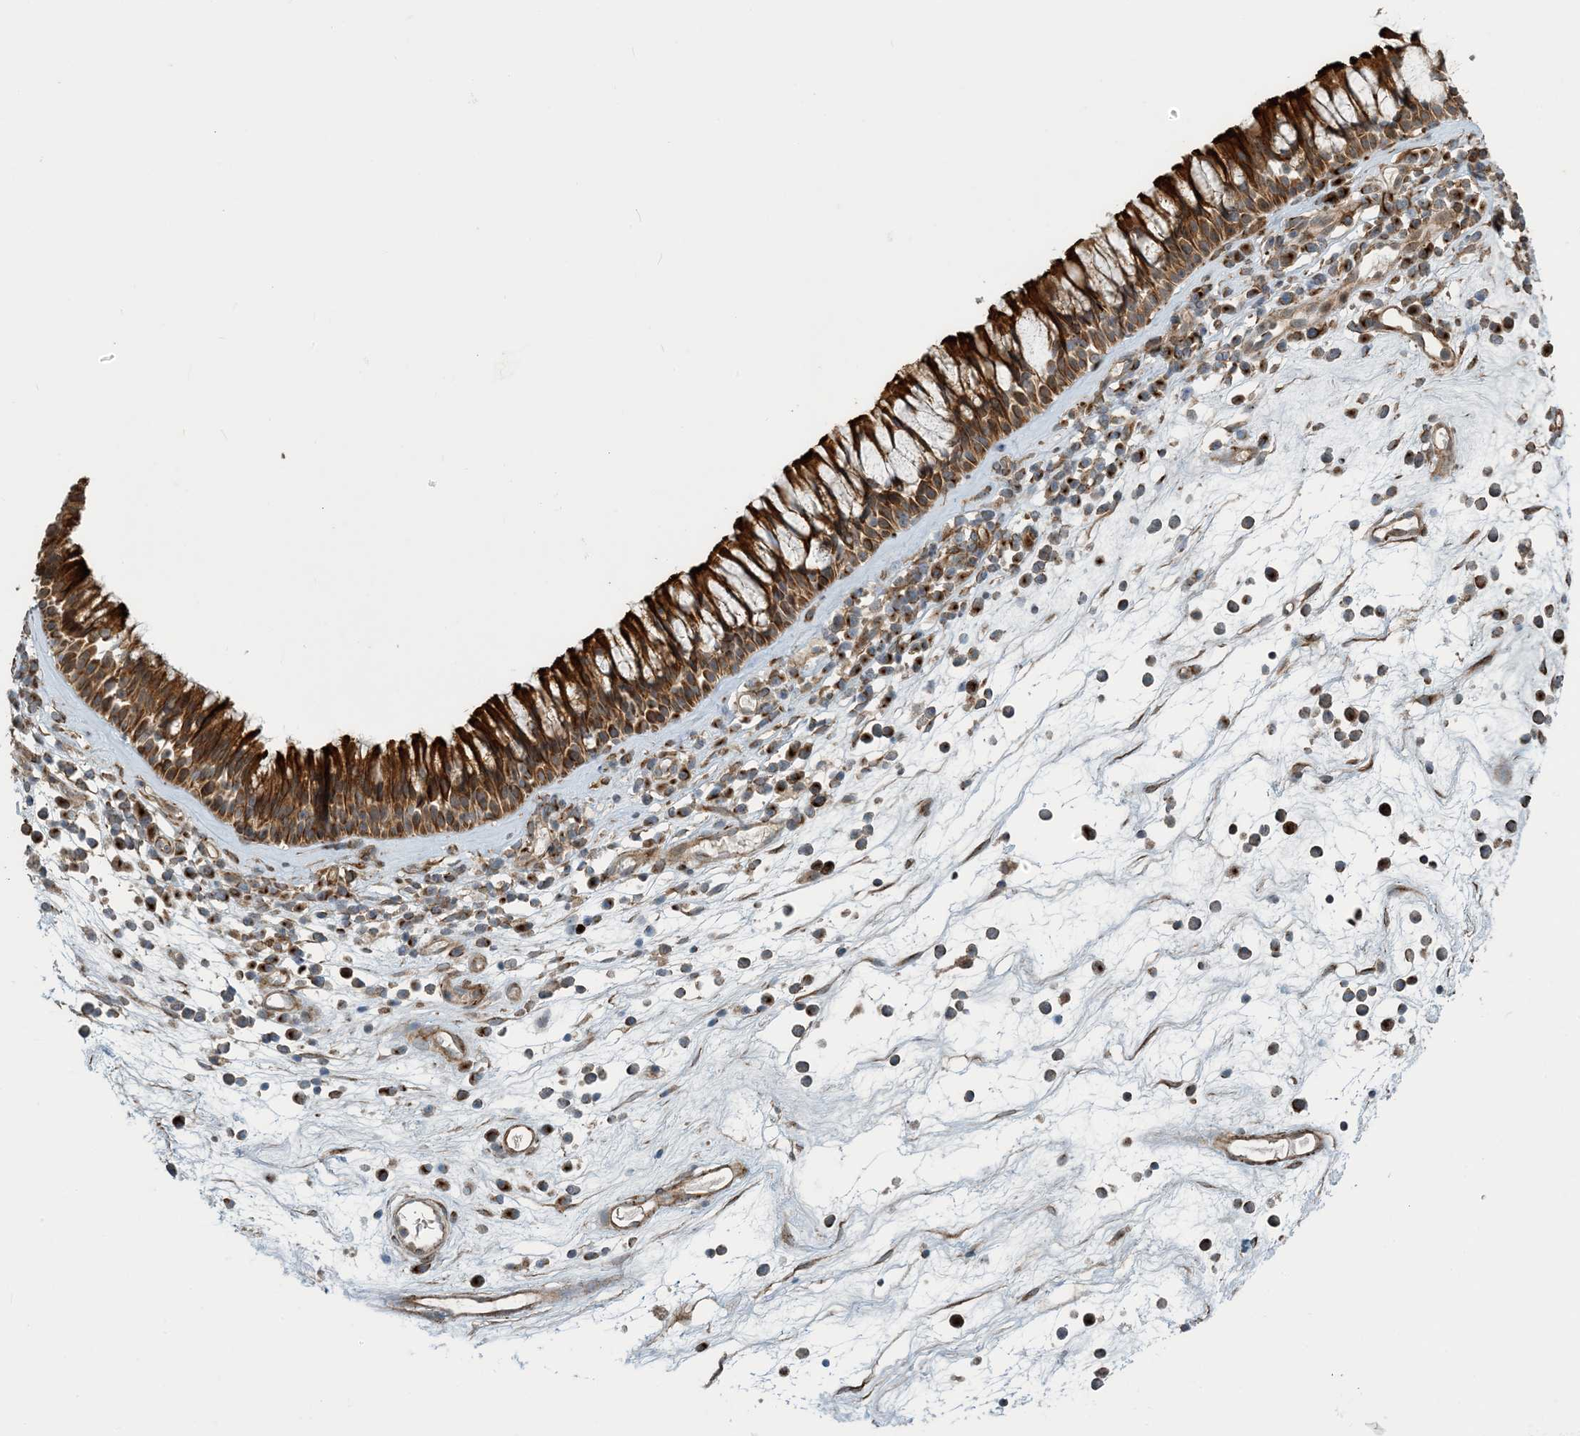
{"staining": {"intensity": "strong", "quantity": ">75%", "location": "cytoplasmic/membranous"}, "tissue": "nasopharynx", "cell_type": "Respiratory epithelial cells", "image_type": "normal", "snomed": [{"axis": "morphology", "description": "Normal tissue, NOS"}, {"axis": "morphology", "description": "Inflammation, NOS"}, {"axis": "morphology", "description": "Malignant melanoma, Metastatic site"}, {"axis": "topography", "description": "Nasopharynx"}], "caption": "This image reveals IHC staining of unremarkable nasopharynx, with high strong cytoplasmic/membranous expression in about >75% of respiratory epithelial cells.", "gene": "ZBTB3", "patient": {"sex": "male", "age": 70}}